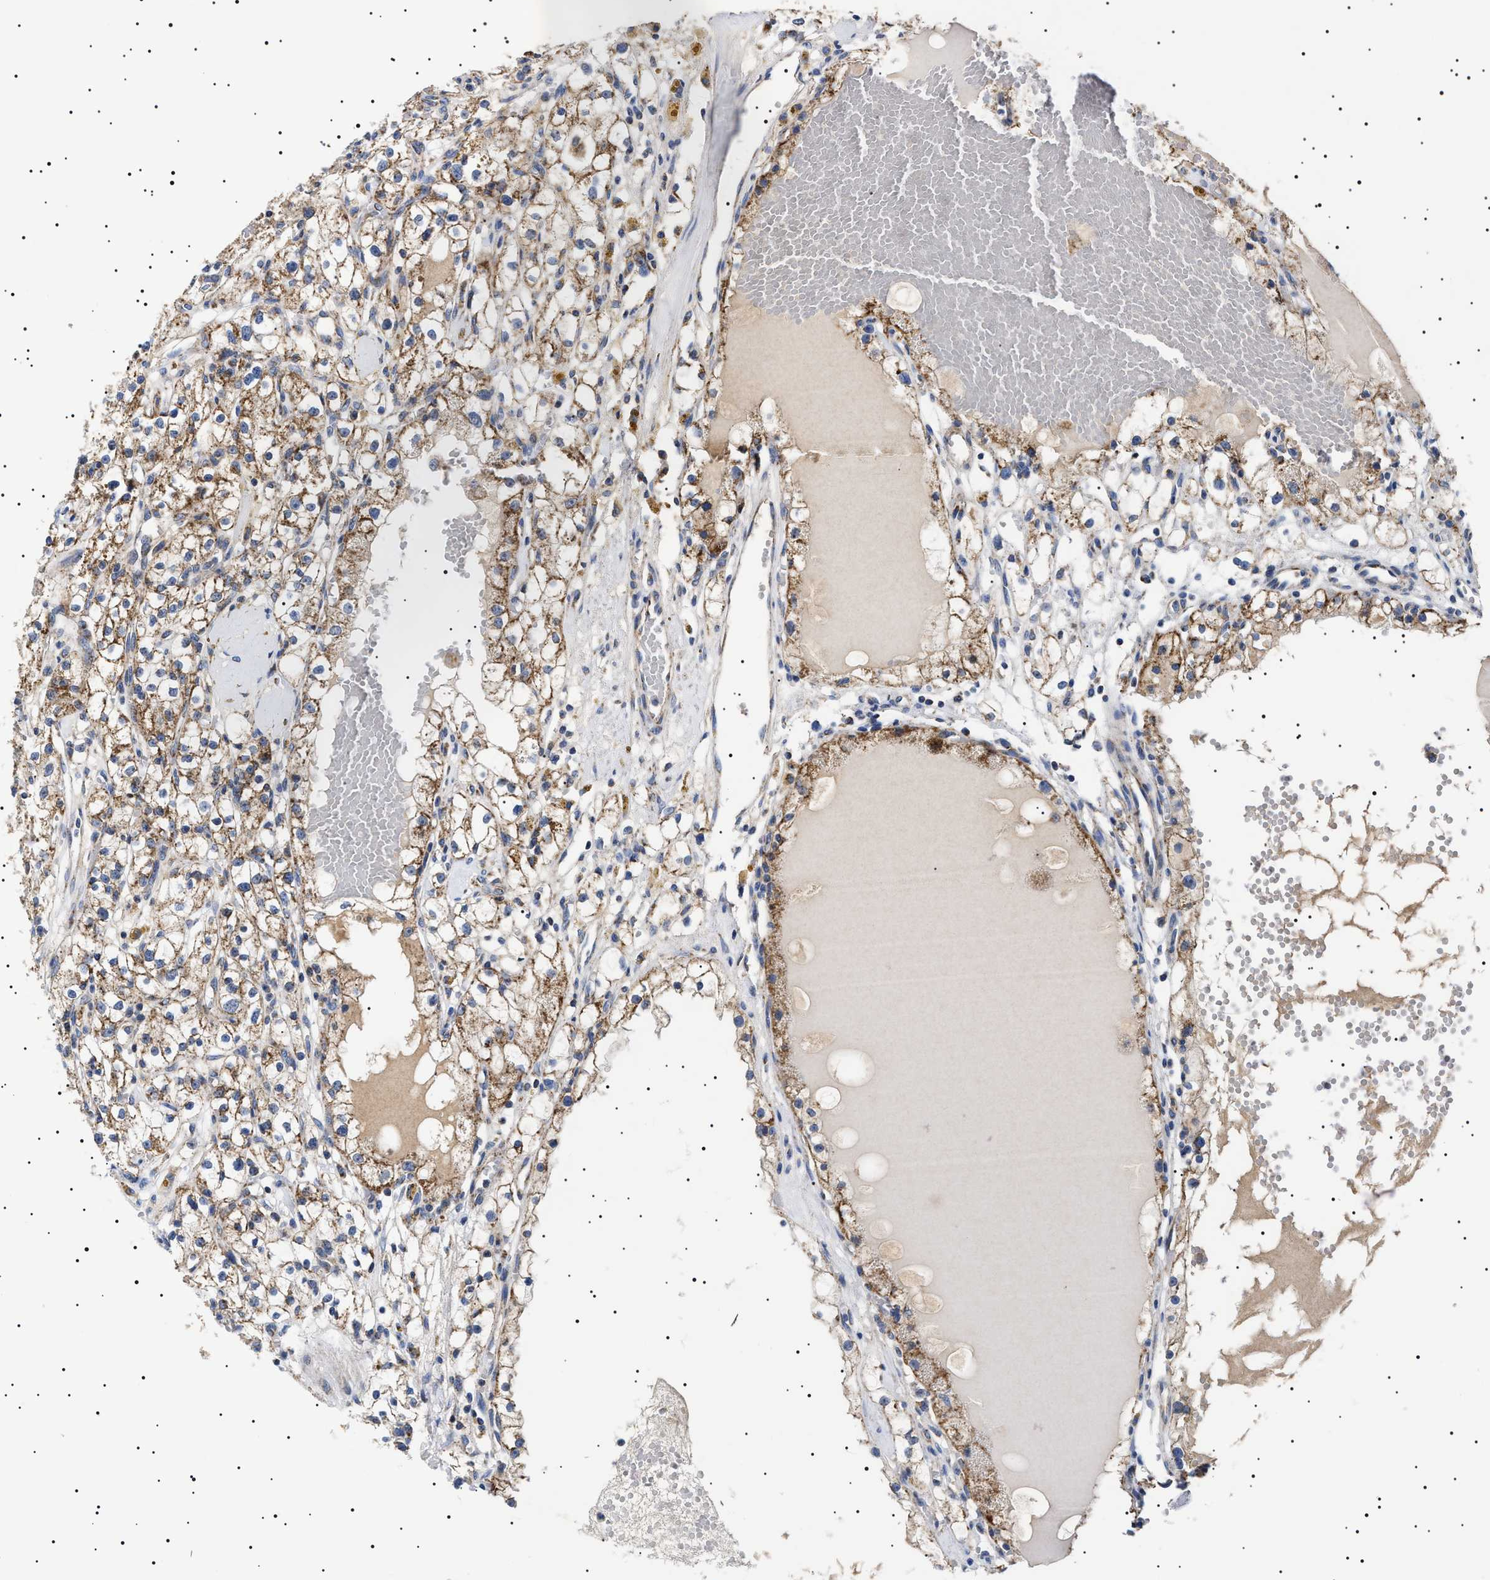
{"staining": {"intensity": "moderate", "quantity": ">75%", "location": "cytoplasmic/membranous"}, "tissue": "renal cancer", "cell_type": "Tumor cells", "image_type": "cancer", "snomed": [{"axis": "morphology", "description": "Adenocarcinoma, NOS"}, {"axis": "topography", "description": "Kidney"}], "caption": "Immunohistochemical staining of human renal cancer demonstrates medium levels of moderate cytoplasmic/membranous positivity in about >75% of tumor cells.", "gene": "CHRDL2", "patient": {"sex": "male", "age": 56}}